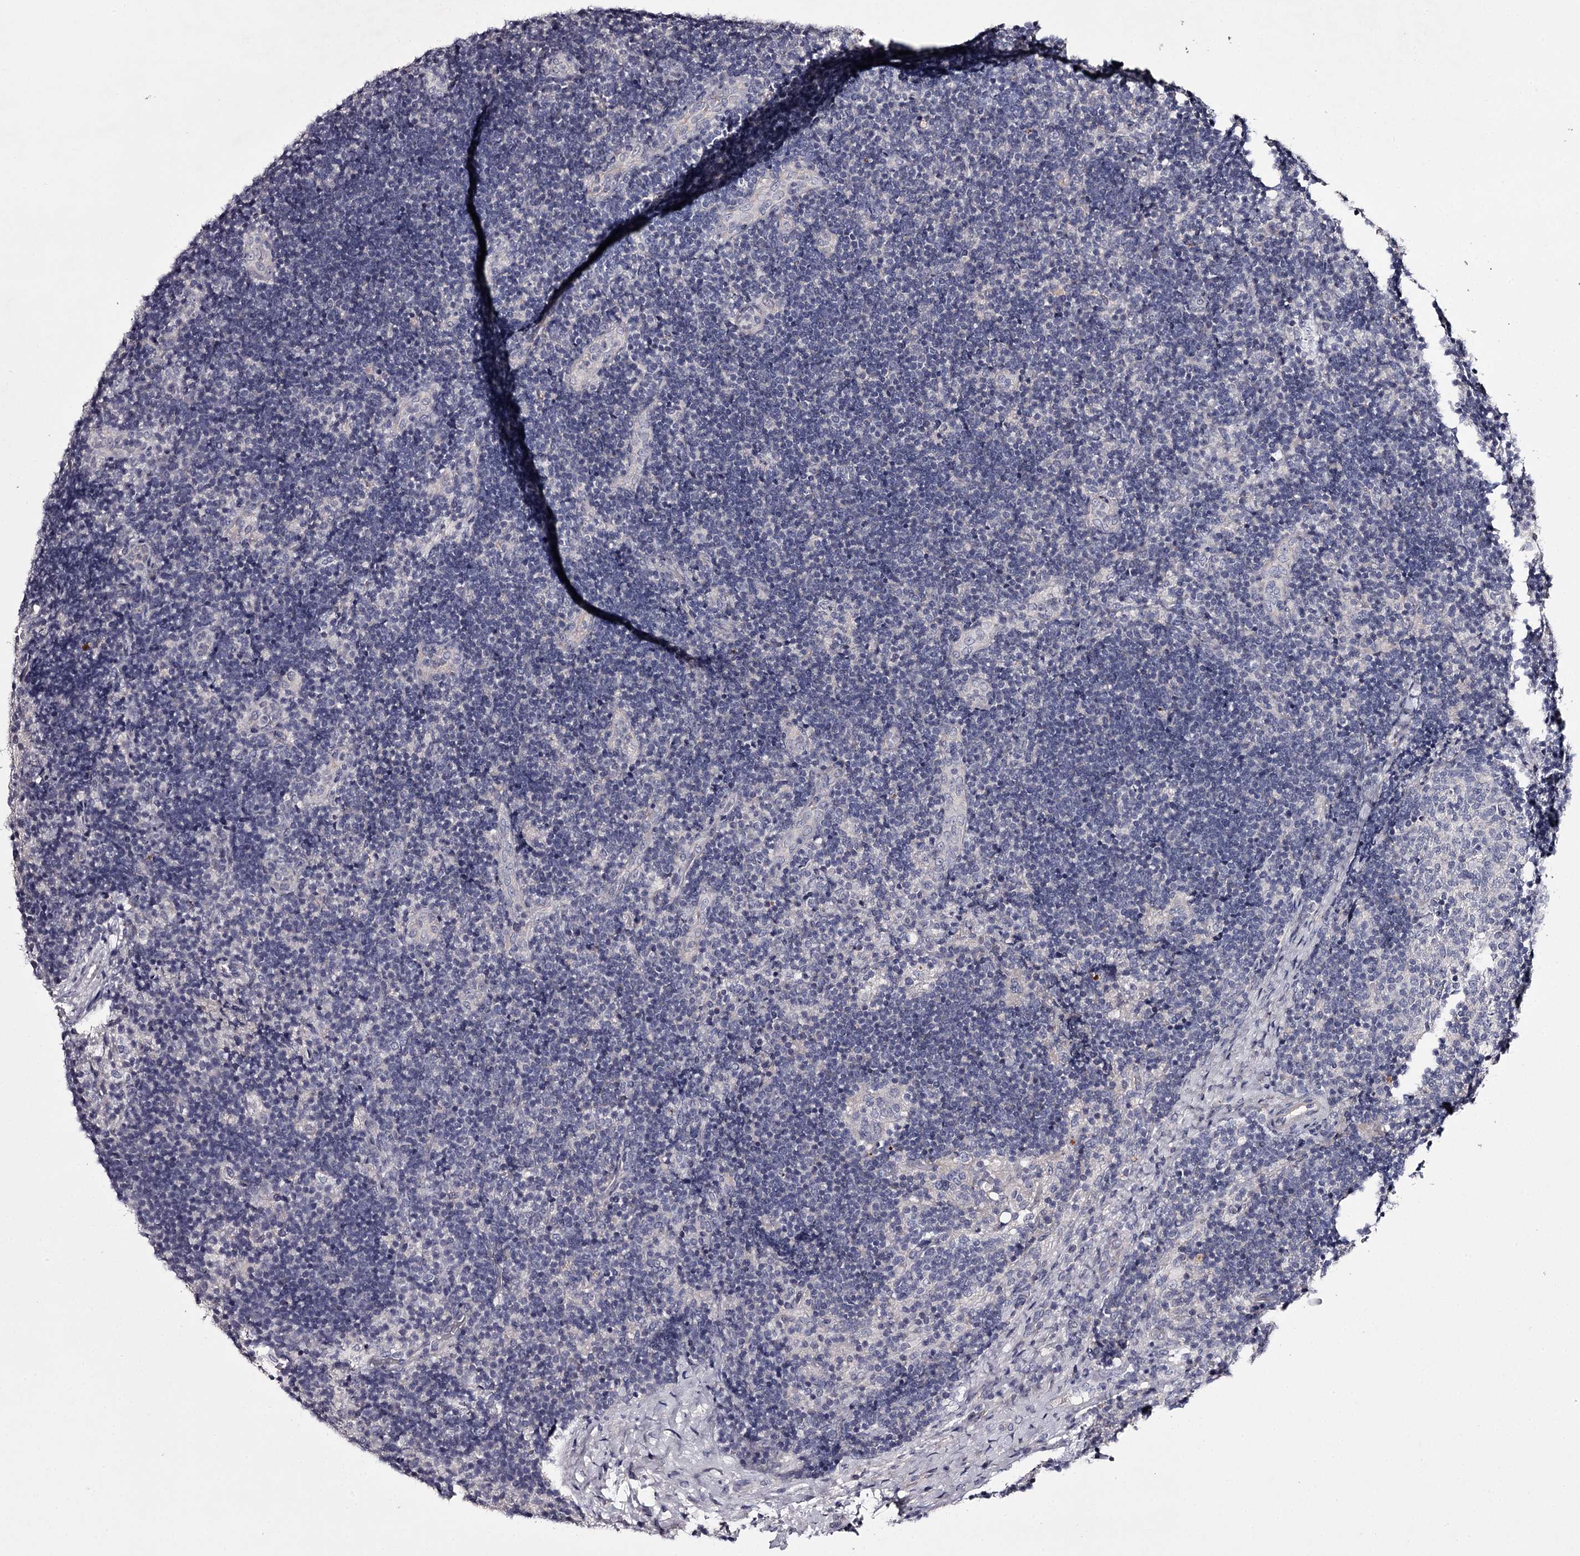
{"staining": {"intensity": "negative", "quantity": "none", "location": "none"}, "tissue": "lymph node", "cell_type": "Germinal center cells", "image_type": "normal", "snomed": [{"axis": "morphology", "description": "Normal tissue, NOS"}, {"axis": "topography", "description": "Lymph node"}], "caption": "There is no significant staining in germinal center cells of lymph node. Brightfield microscopy of immunohistochemistry stained with DAB (brown) and hematoxylin (blue), captured at high magnification.", "gene": "FDXACB1", "patient": {"sex": "female", "age": 22}}